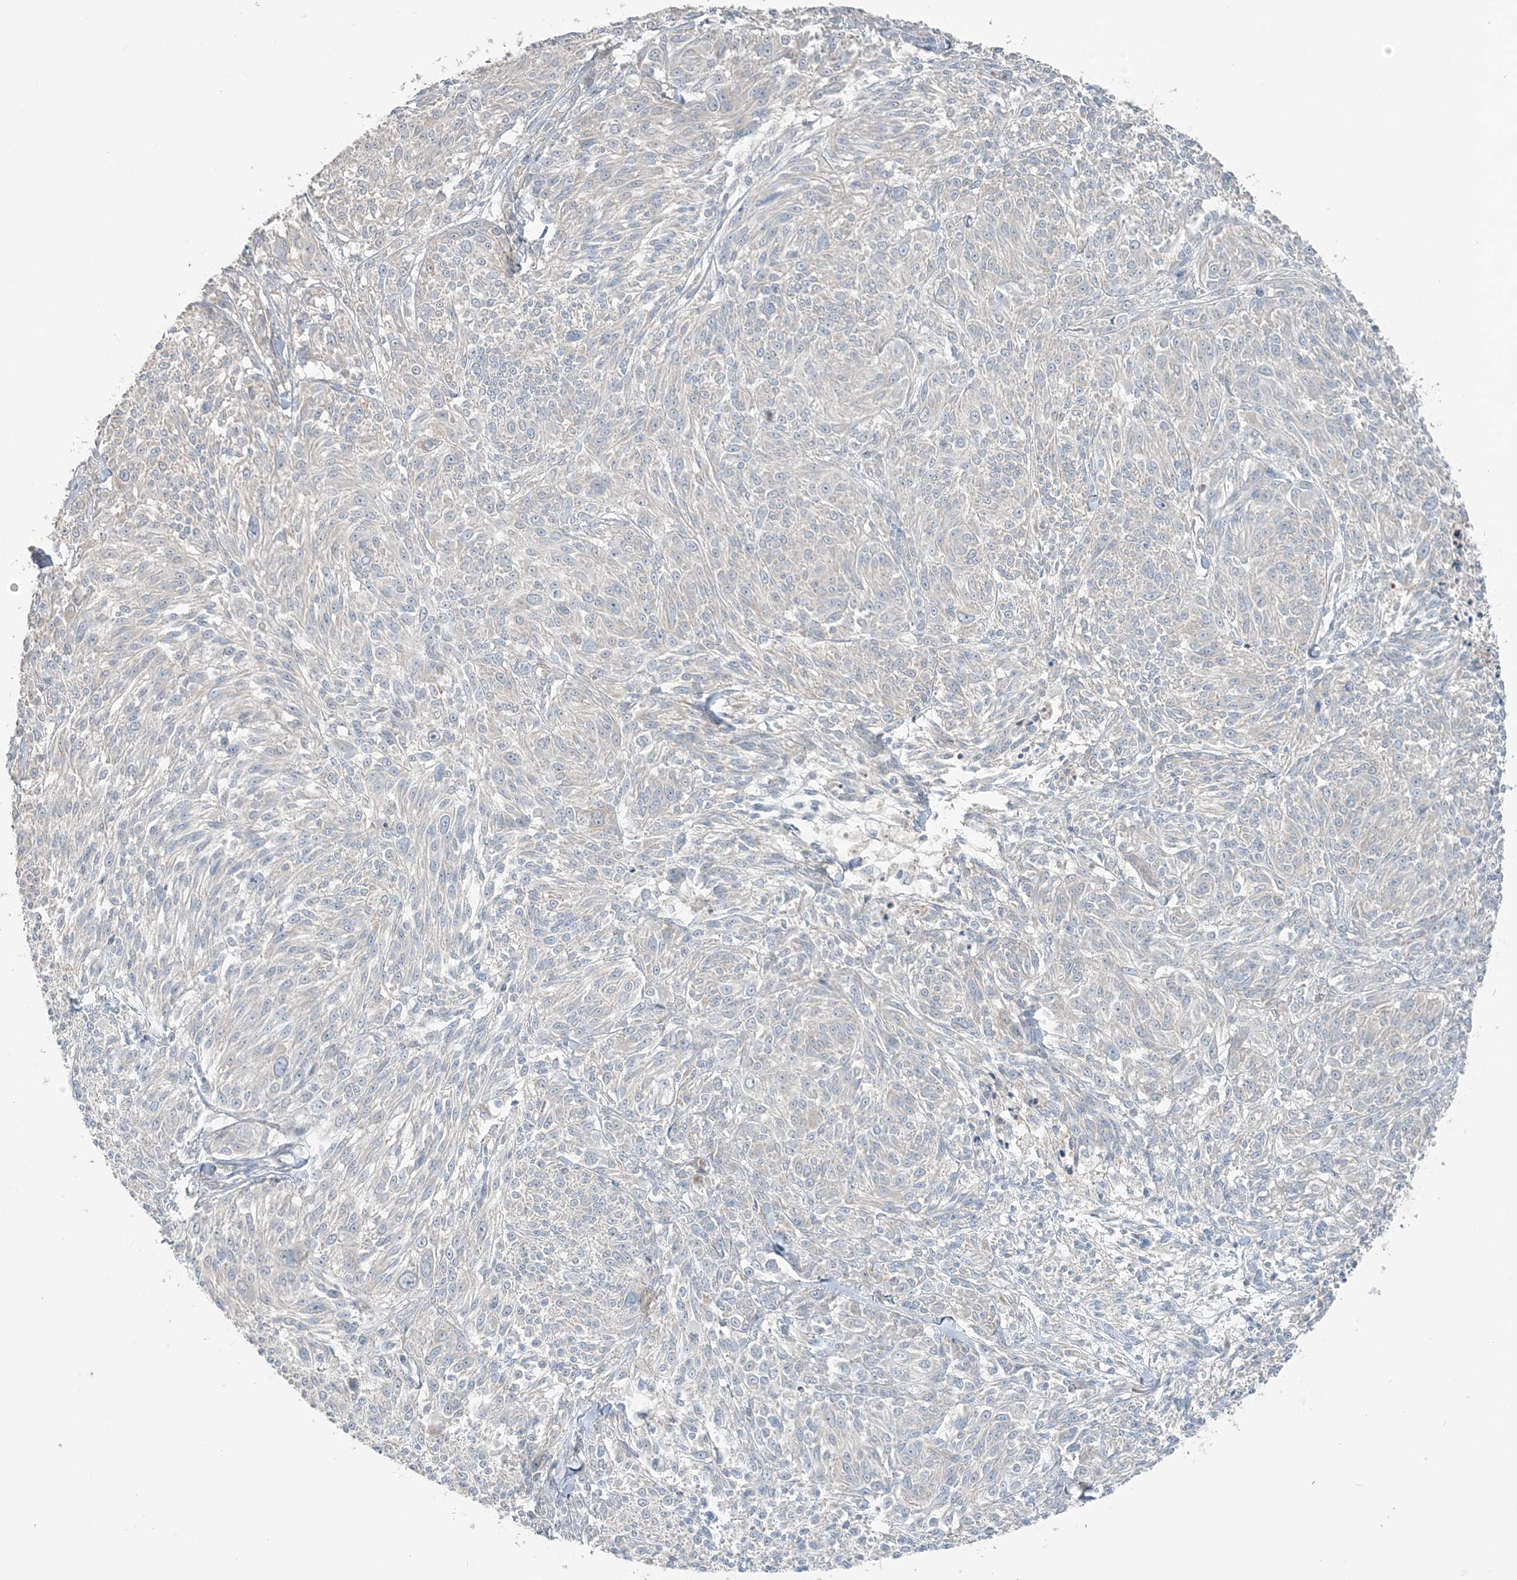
{"staining": {"intensity": "negative", "quantity": "none", "location": "none"}, "tissue": "melanoma", "cell_type": "Tumor cells", "image_type": "cancer", "snomed": [{"axis": "morphology", "description": "Malignant melanoma, NOS"}, {"axis": "topography", "description": "Skin of trunk"}], "caption": "Tumor cells are negative for brown protein staining in malignant melanoma.", "gene": "SLC4A10", "patient": {"sex": "male", "age": 71}}